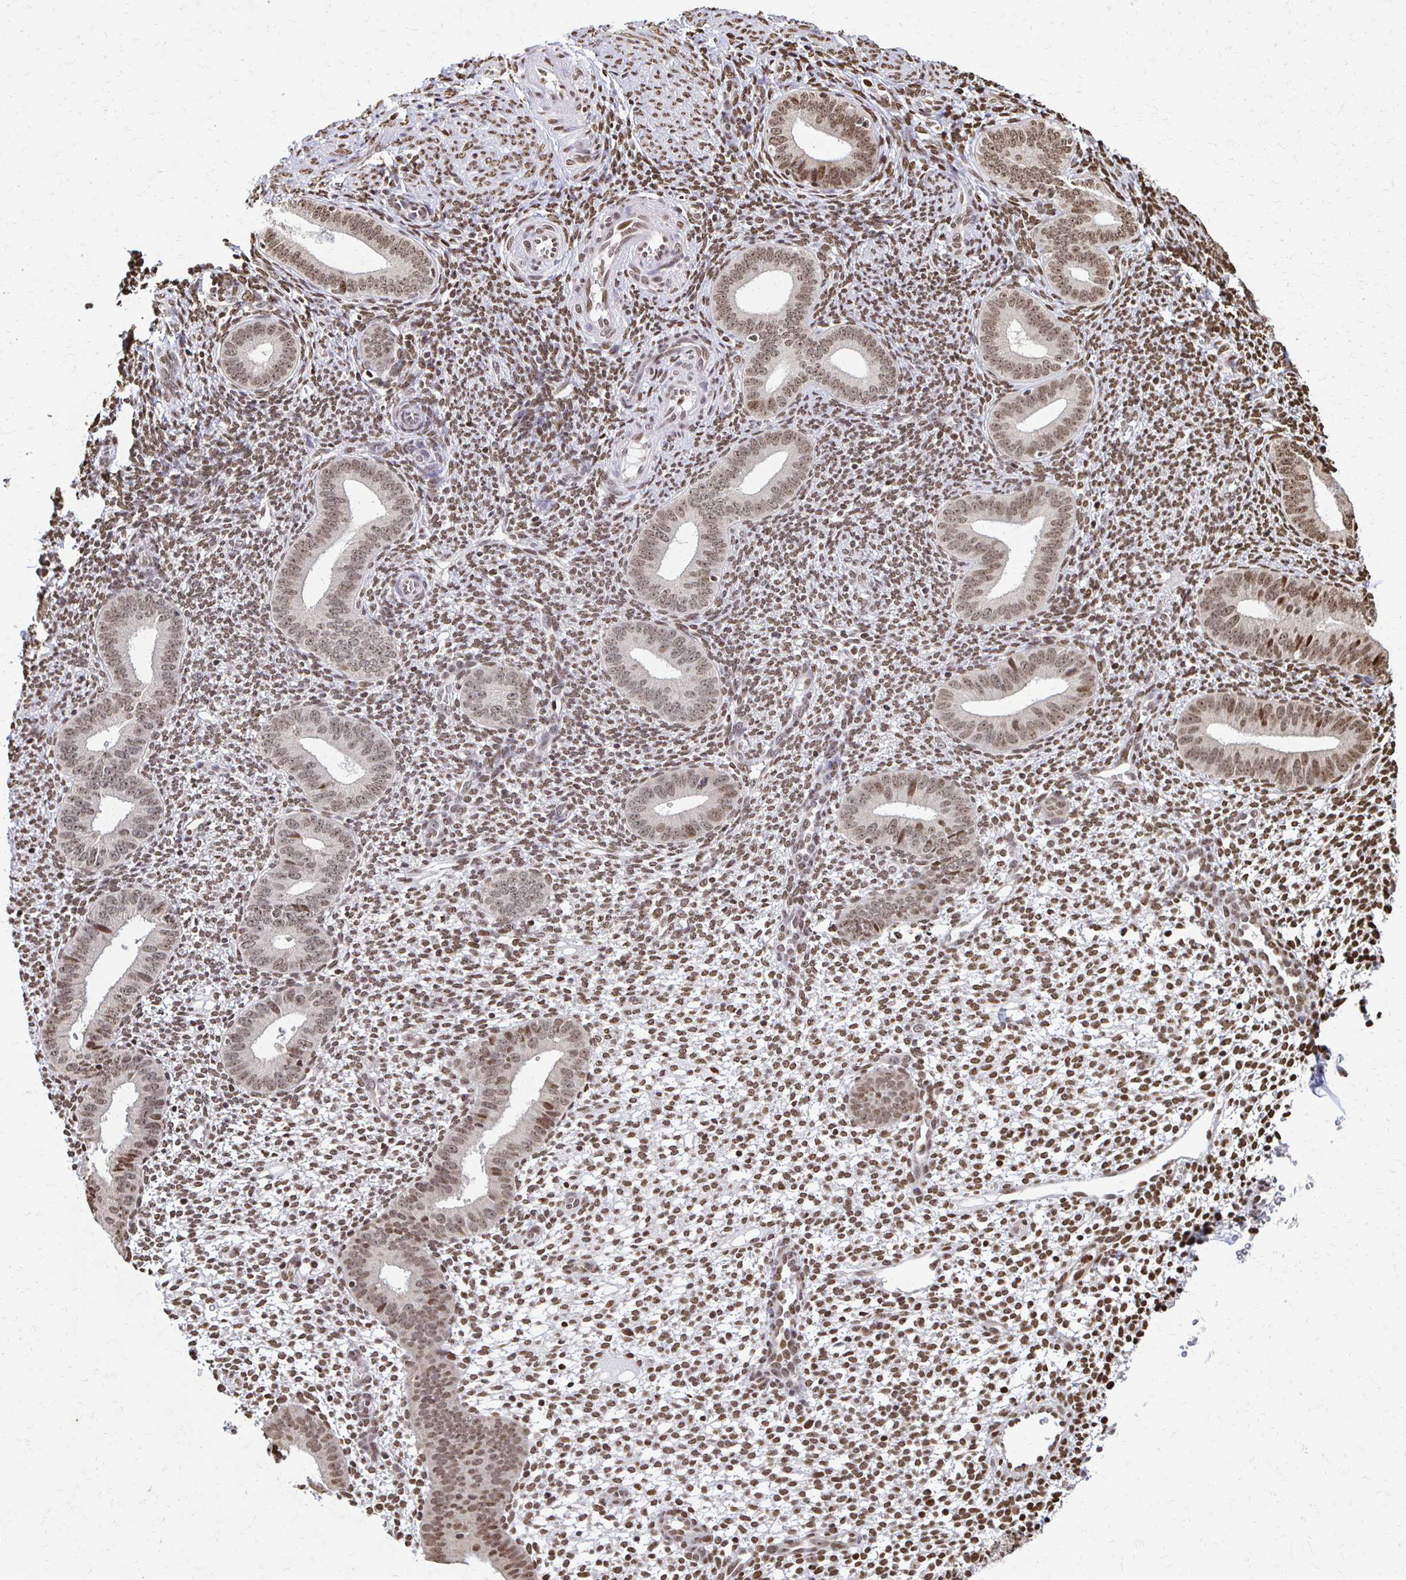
{"staining": {"intensity": "moderate", "quantity": ">75%", "location": "nuclear"}, "tissue": "endometrium", "cell_type": "Cells in endometrial stroma", "image_type": "normal", "snomed": [{"axis": "morphology", "description": "Normal tissue, NOS"}, {"axis": "topography", "description": "Endometrium"}], "caption": "The histopathology image demonstrates staining of normal endometrium, revealing moderate nuclear protein expression (brown color) within cells in endometrial stroma.", "gene": "HOXA9", "patient": {"sex": "female", "age": 40}}